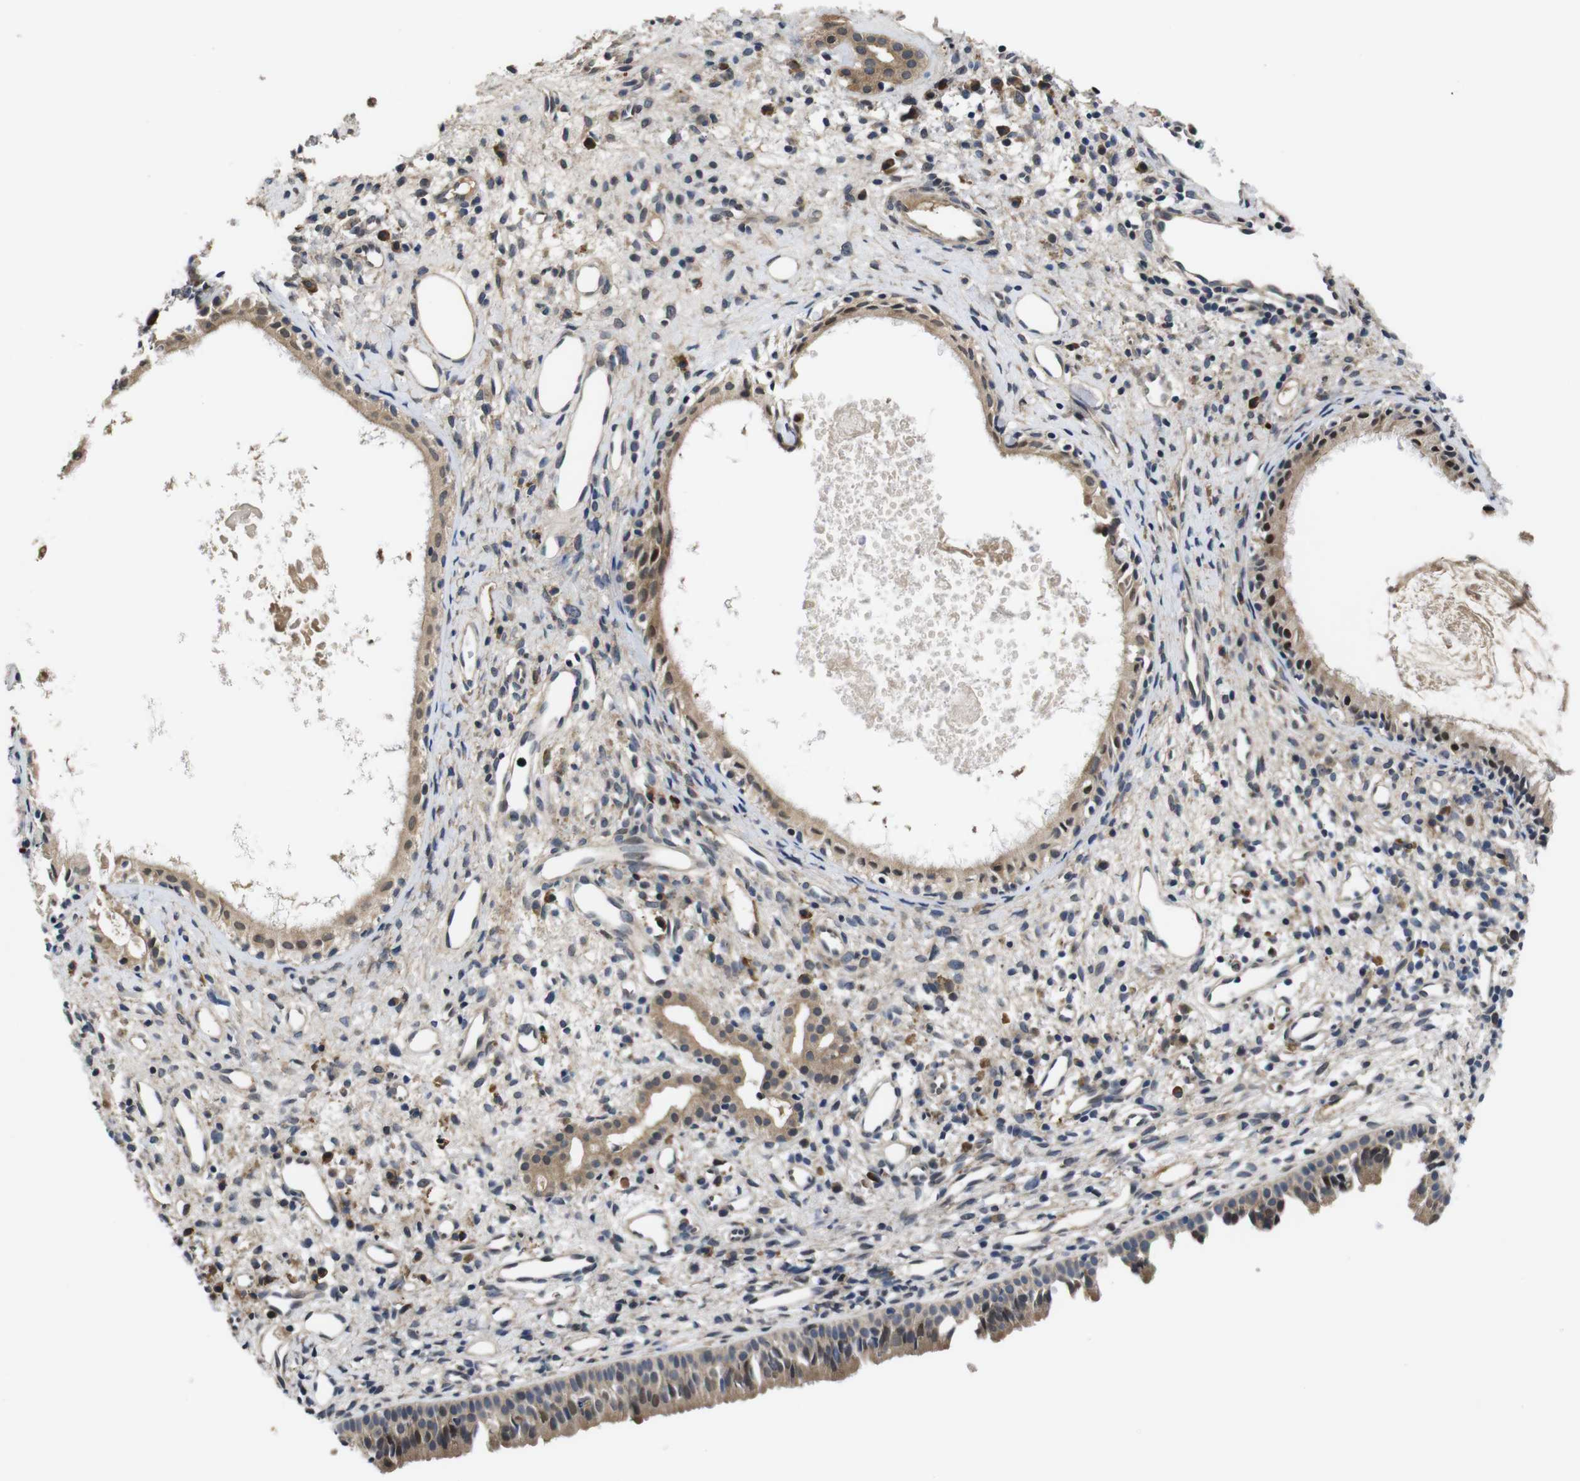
{"staining": {"intensity": "moderate", "quantity": ">75%", "location": "cytoplasmic/membranous"}, "tissue": "nasopharynx", "cell_type": "Respiratory epithelial cells", "image_type": "normal", "snomed": [{"axis": "morphology", "description": "Normal tissue, NOS"}, {"axis": "topography", "description": "Nasopharynx"}], "caption": "IHC photomicrograph of unremarkable human nasopharynx stained for a protein (brown), which exhibits medium levels of moderate cytoplasmic/membranous positivity in about >75% of respiratory epithelial cells.", "gene": "ZBTB46", "patient": {"sex": "male", "age": 22}}